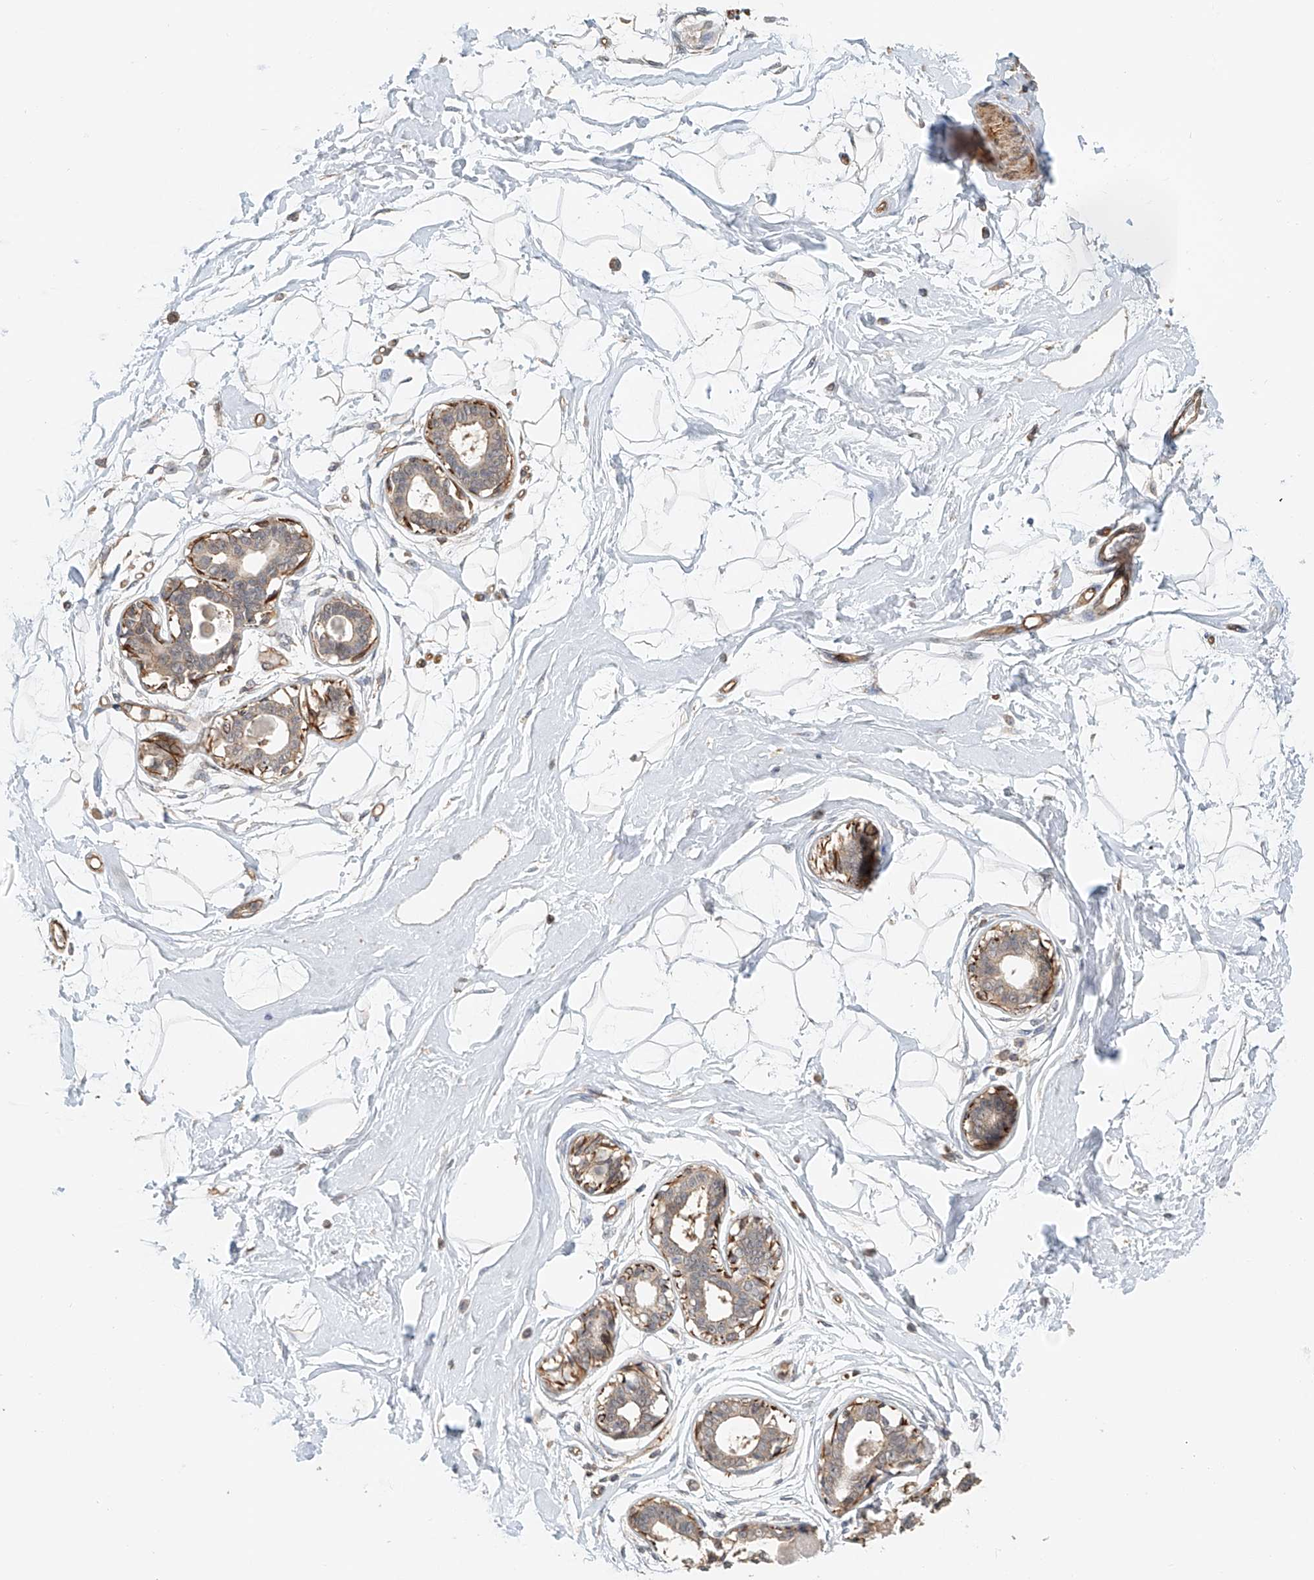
{"staining": {"intensity": "negative", "quantity": "none", "location": "none"}, "tissue": "breast", "cell_type": "Adipocytes", "image_type": "normal", "snomed": [{"axis": "morphology", "description": "Normal tissue, NOS"}, {"axis": "topography", "description": "Breast"}], "caption": "Normal breast was stained to show a protein in brown. There is no significant positivity in adipocytes.", "gene": "FRYL", "patient": {"sex": "female", "age": 45}}